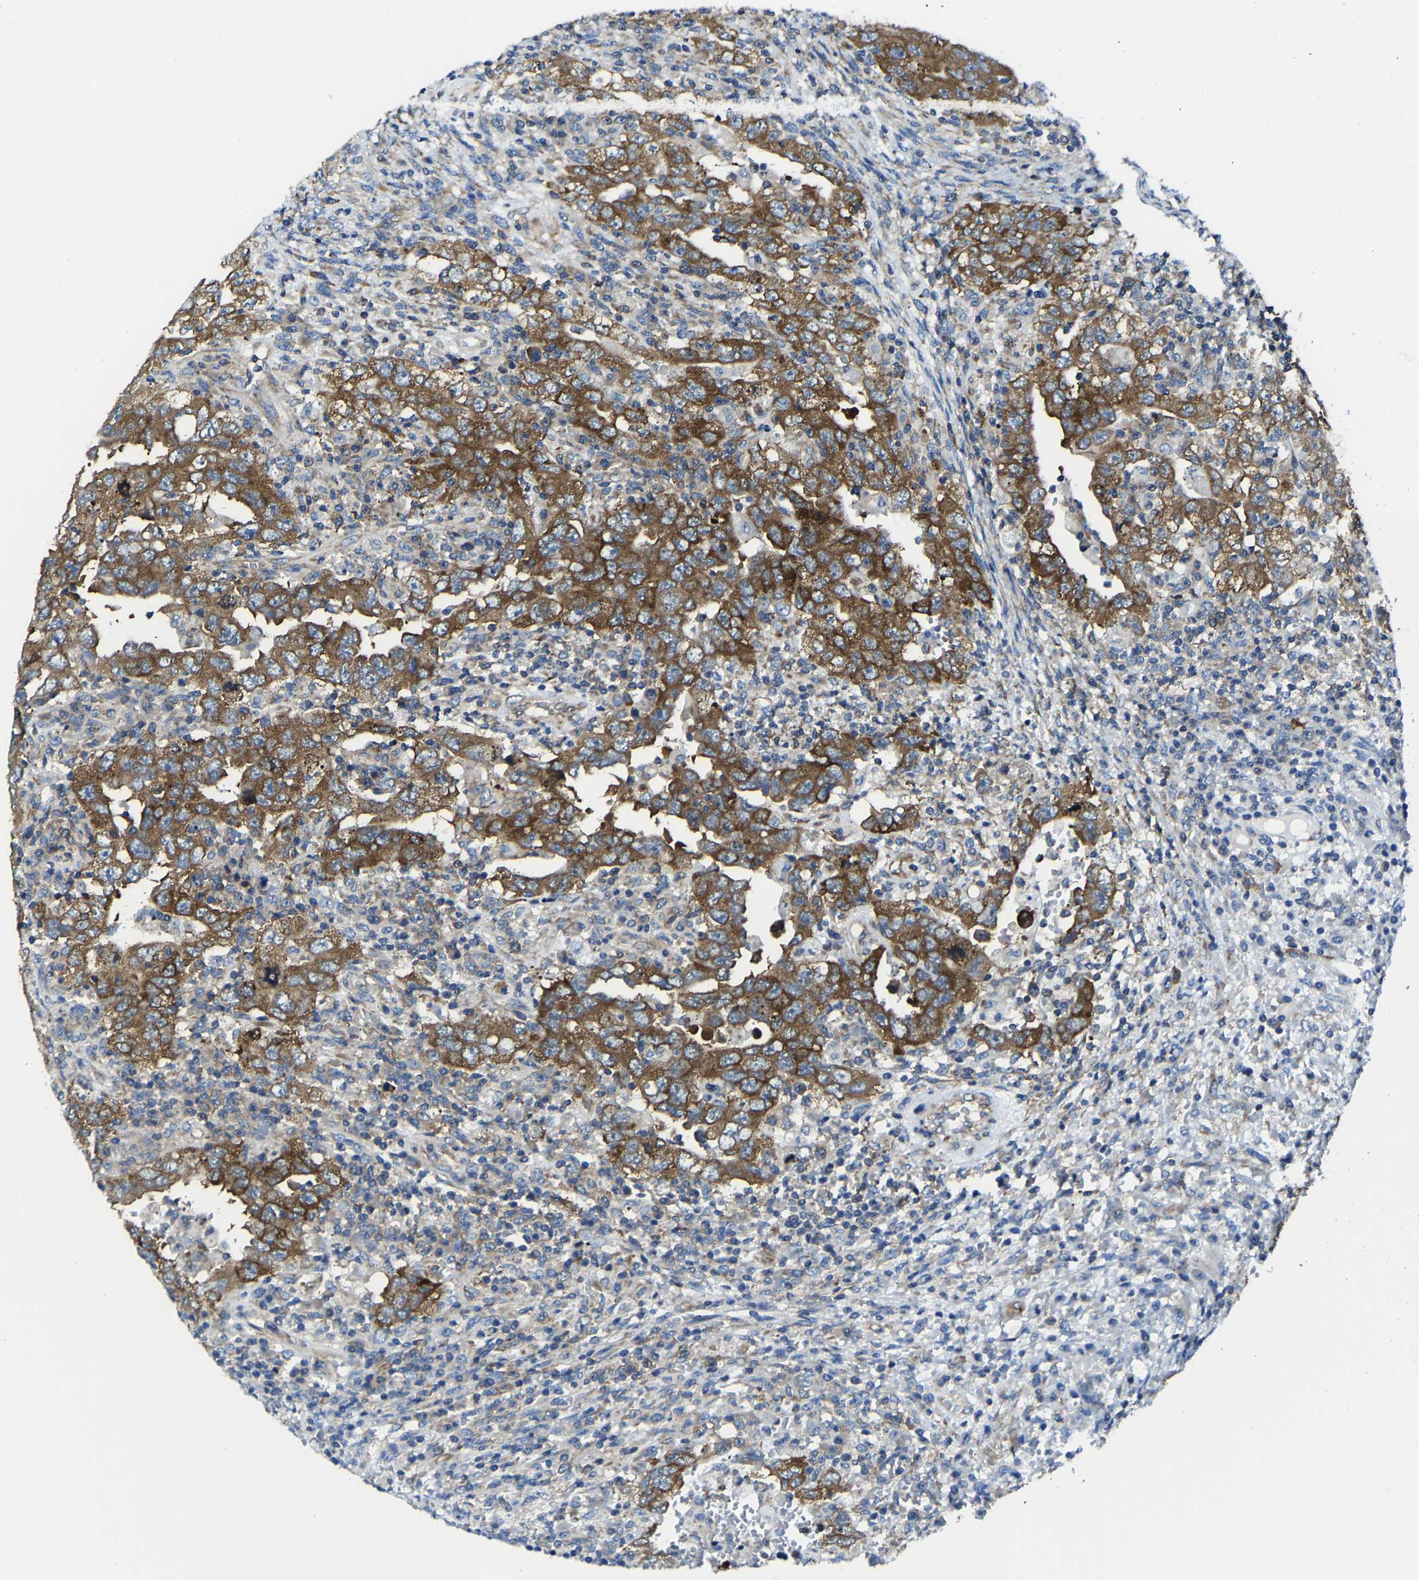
{"staining": {"intensity": "moderate", "quantity": ">75%", "location": "cytoplasmic/membranous"}, "tissue": "testis cancer", "cell_type": "Tumor cells", "image_type": "cancer", "snomed": [{"axis": "morphology", "description": "Carcinoma, Embryonal, NOS"}, {"axis": "topography", "description": "Testis"}], "caption": "Tumor cells display moderate cytoplasmic/membranous positivity in approximately >75% of cells in testis cancer.", "gene": "G3BP2", "patient": {"sex": "male", "age": 26}}